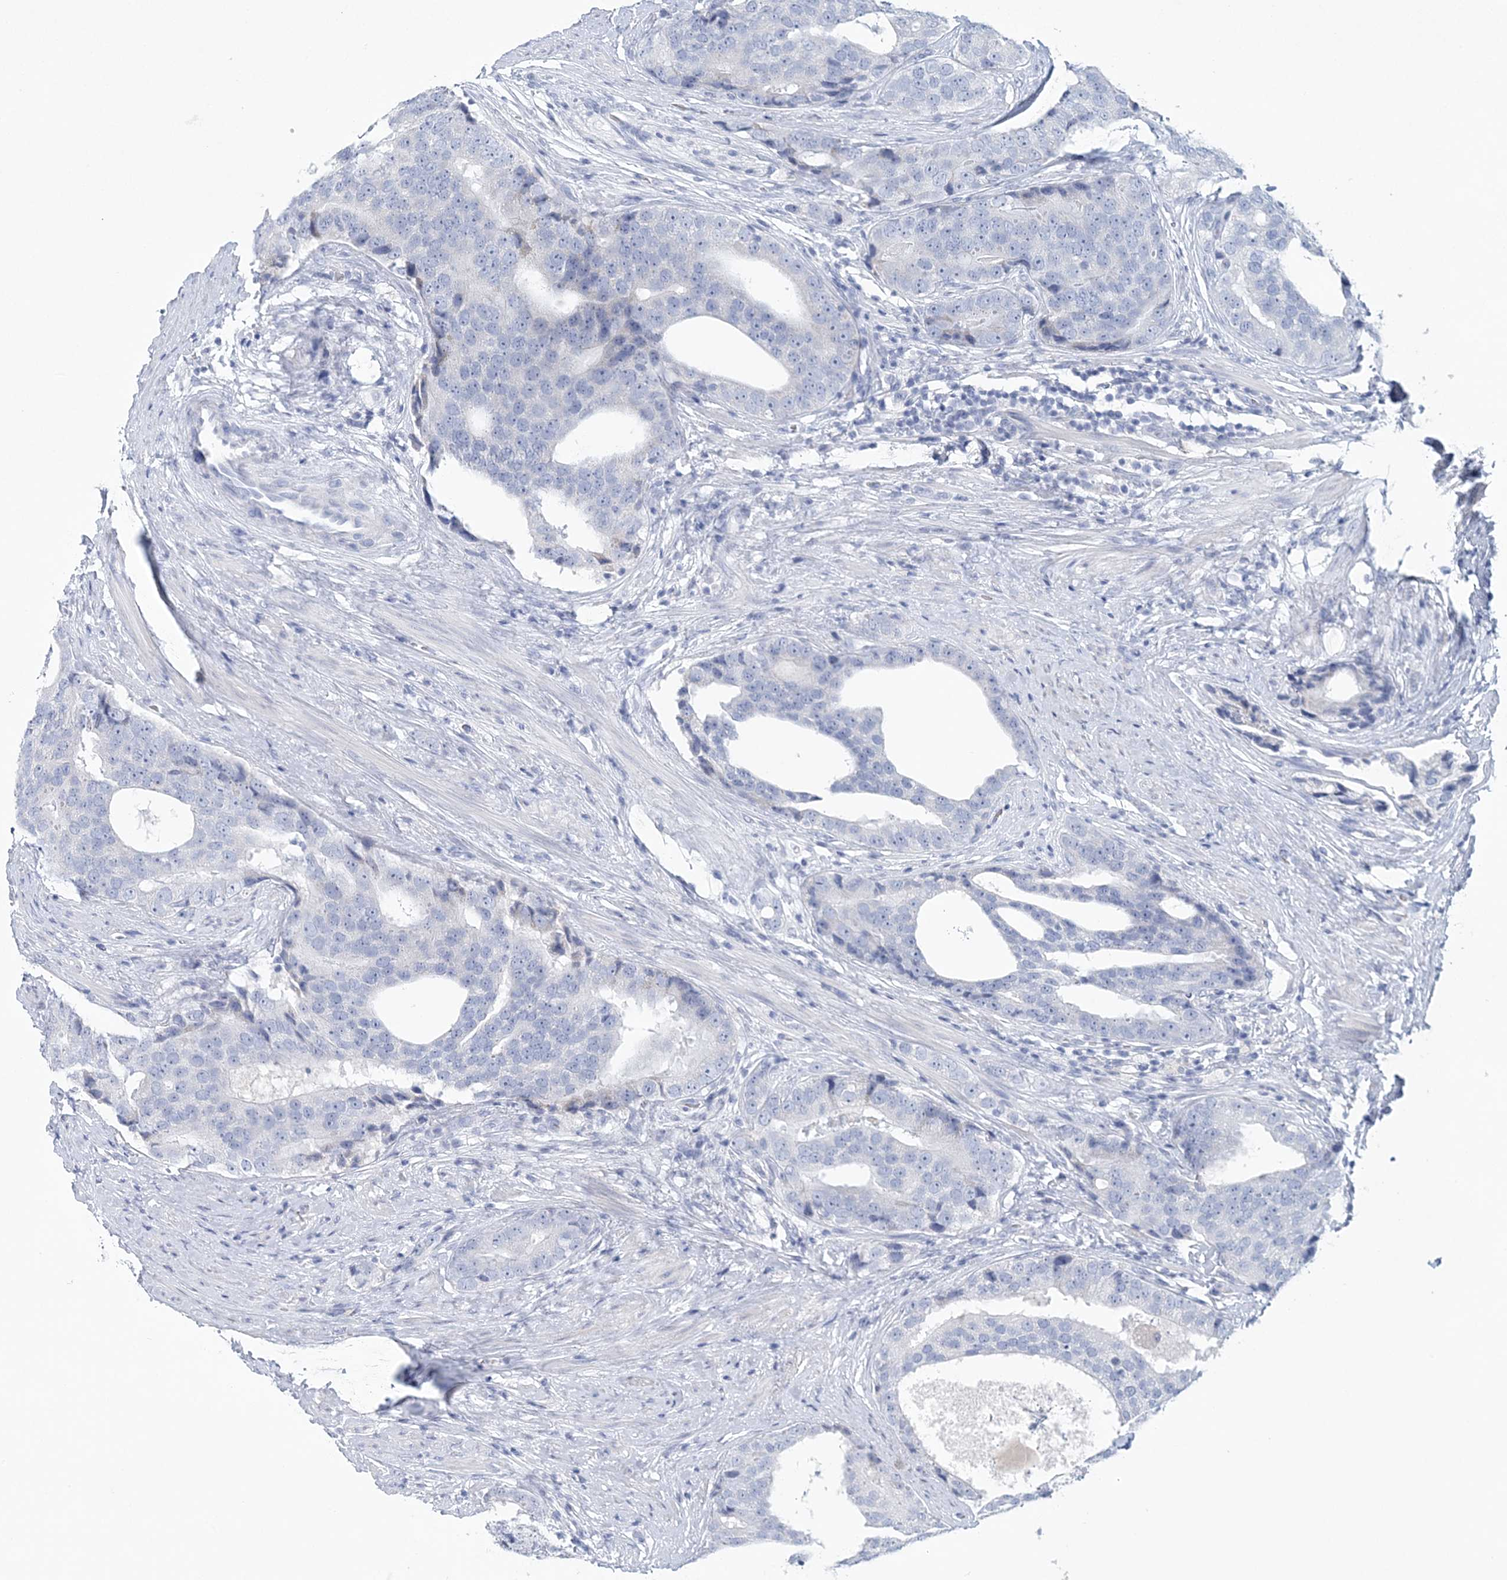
{"staining": {"intensity": "negative", "quantity": "none", "location": "none"}, "tissue": "prostate cancer", "cell_type": "Tumor cells", "image_type": "cancer", "snomed": [{"axis": "morphology", "description": "Adenocarcinoma, High grade"}, {"axis": "topography", "description": "Prostate"}], "caption": "This is an IHC image of prostate adenocarcinoma (high-grade). There is no positivity in tumor cells.", "gene": "NIPAL1", "patient": {"sex": "male", "age": 56}}